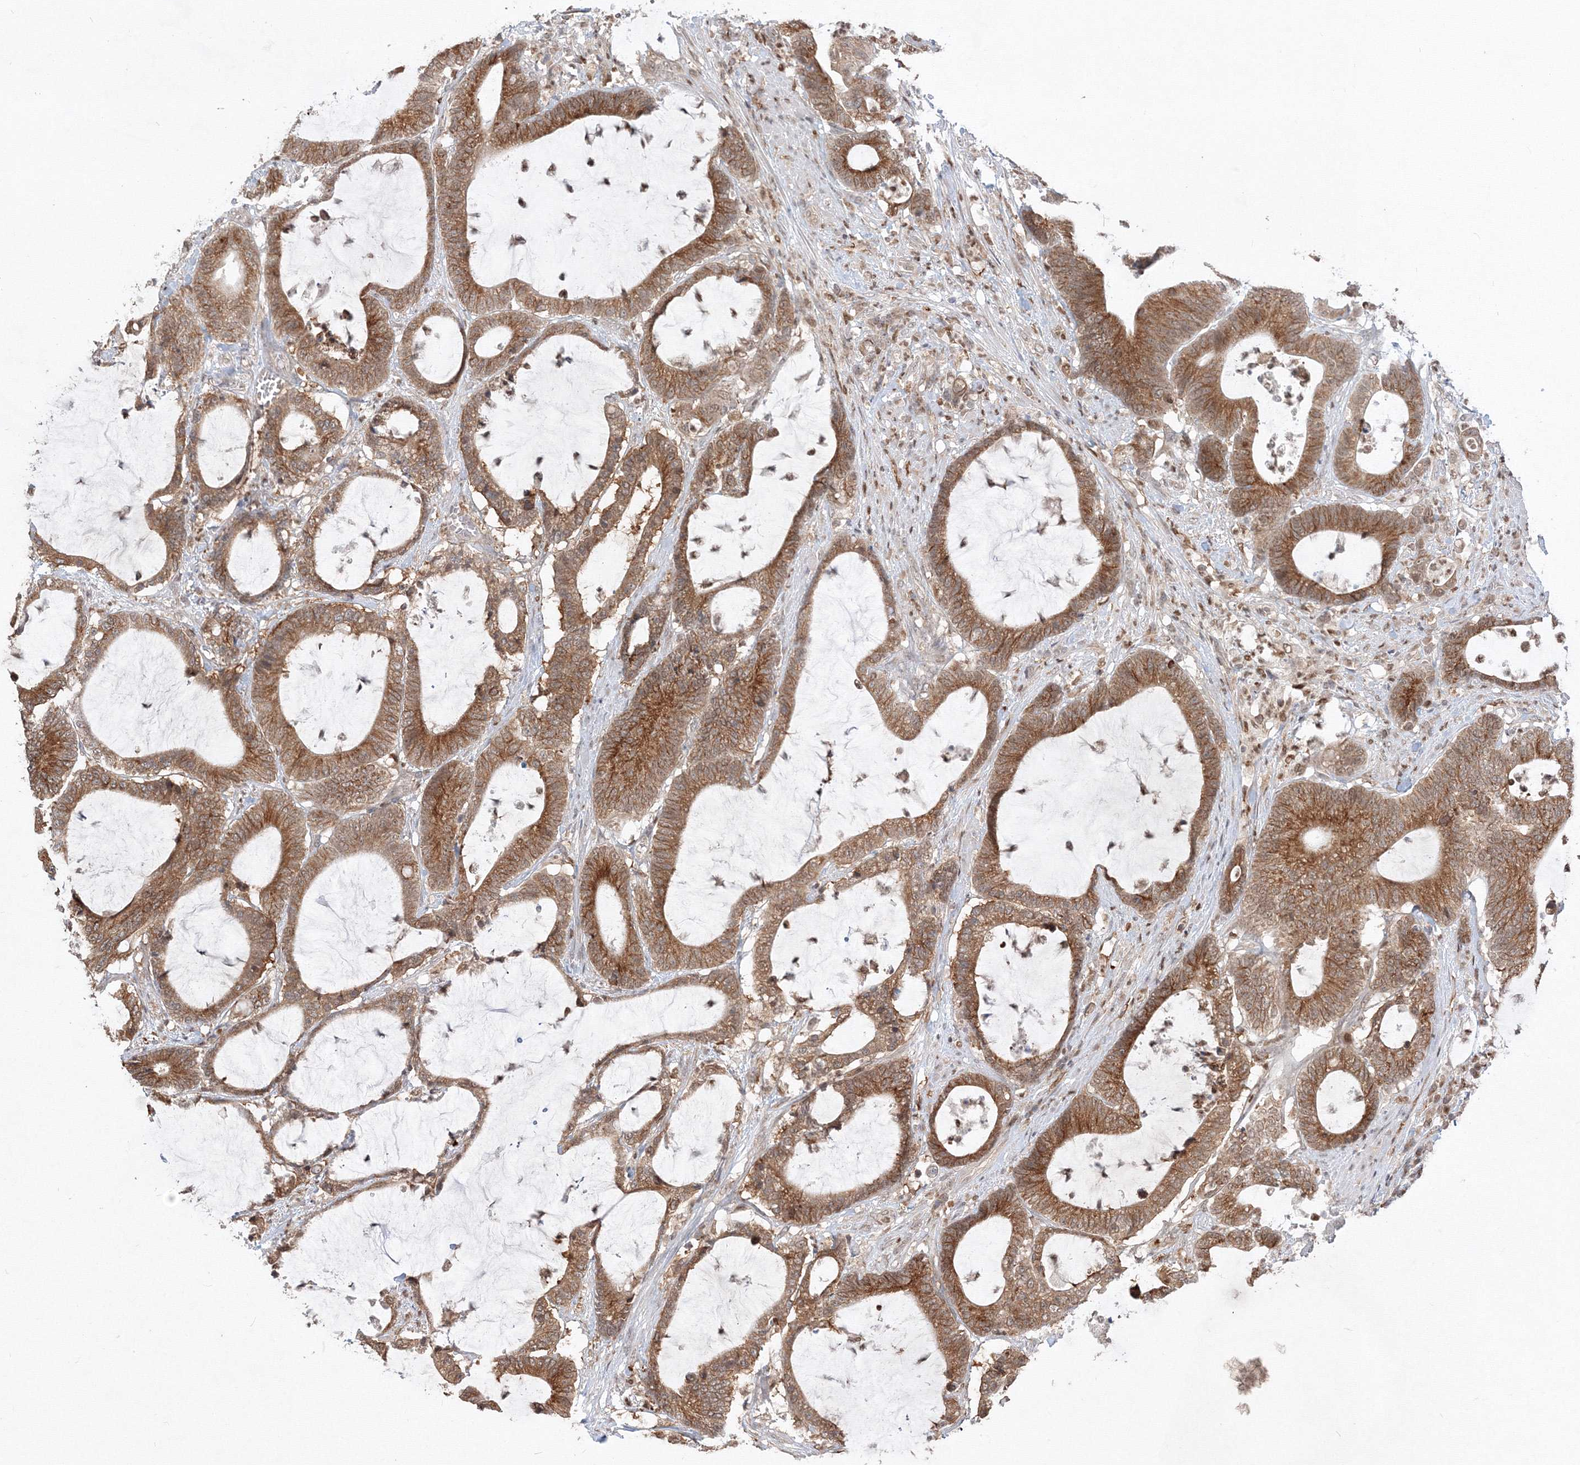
{"staining": {"intensity": "moderate", "quantity": ">75%", "location": "cytoplasmic/membranous"}, "tissue": "colorectal cancer", "cell_type": "Tumor cells", "image_type": "cancer", "snomed": [{"axis": "morphology", "description": "Adenocarcinoma, NOS"}, {"axis": "topography", "description": "Colon"}], "caption": "Protein staining reveals moderate cytoplasmic/membranous positivity in approximately >75% of tumor cells in colorectal adenocarcinoma. The staining was performed using DAB, with brown indicating positive protein expression. Nuclei are stained blue with hematoxylin.", "gene": "TMEM50B", "patient": {"sex": "female", "age": 84}}